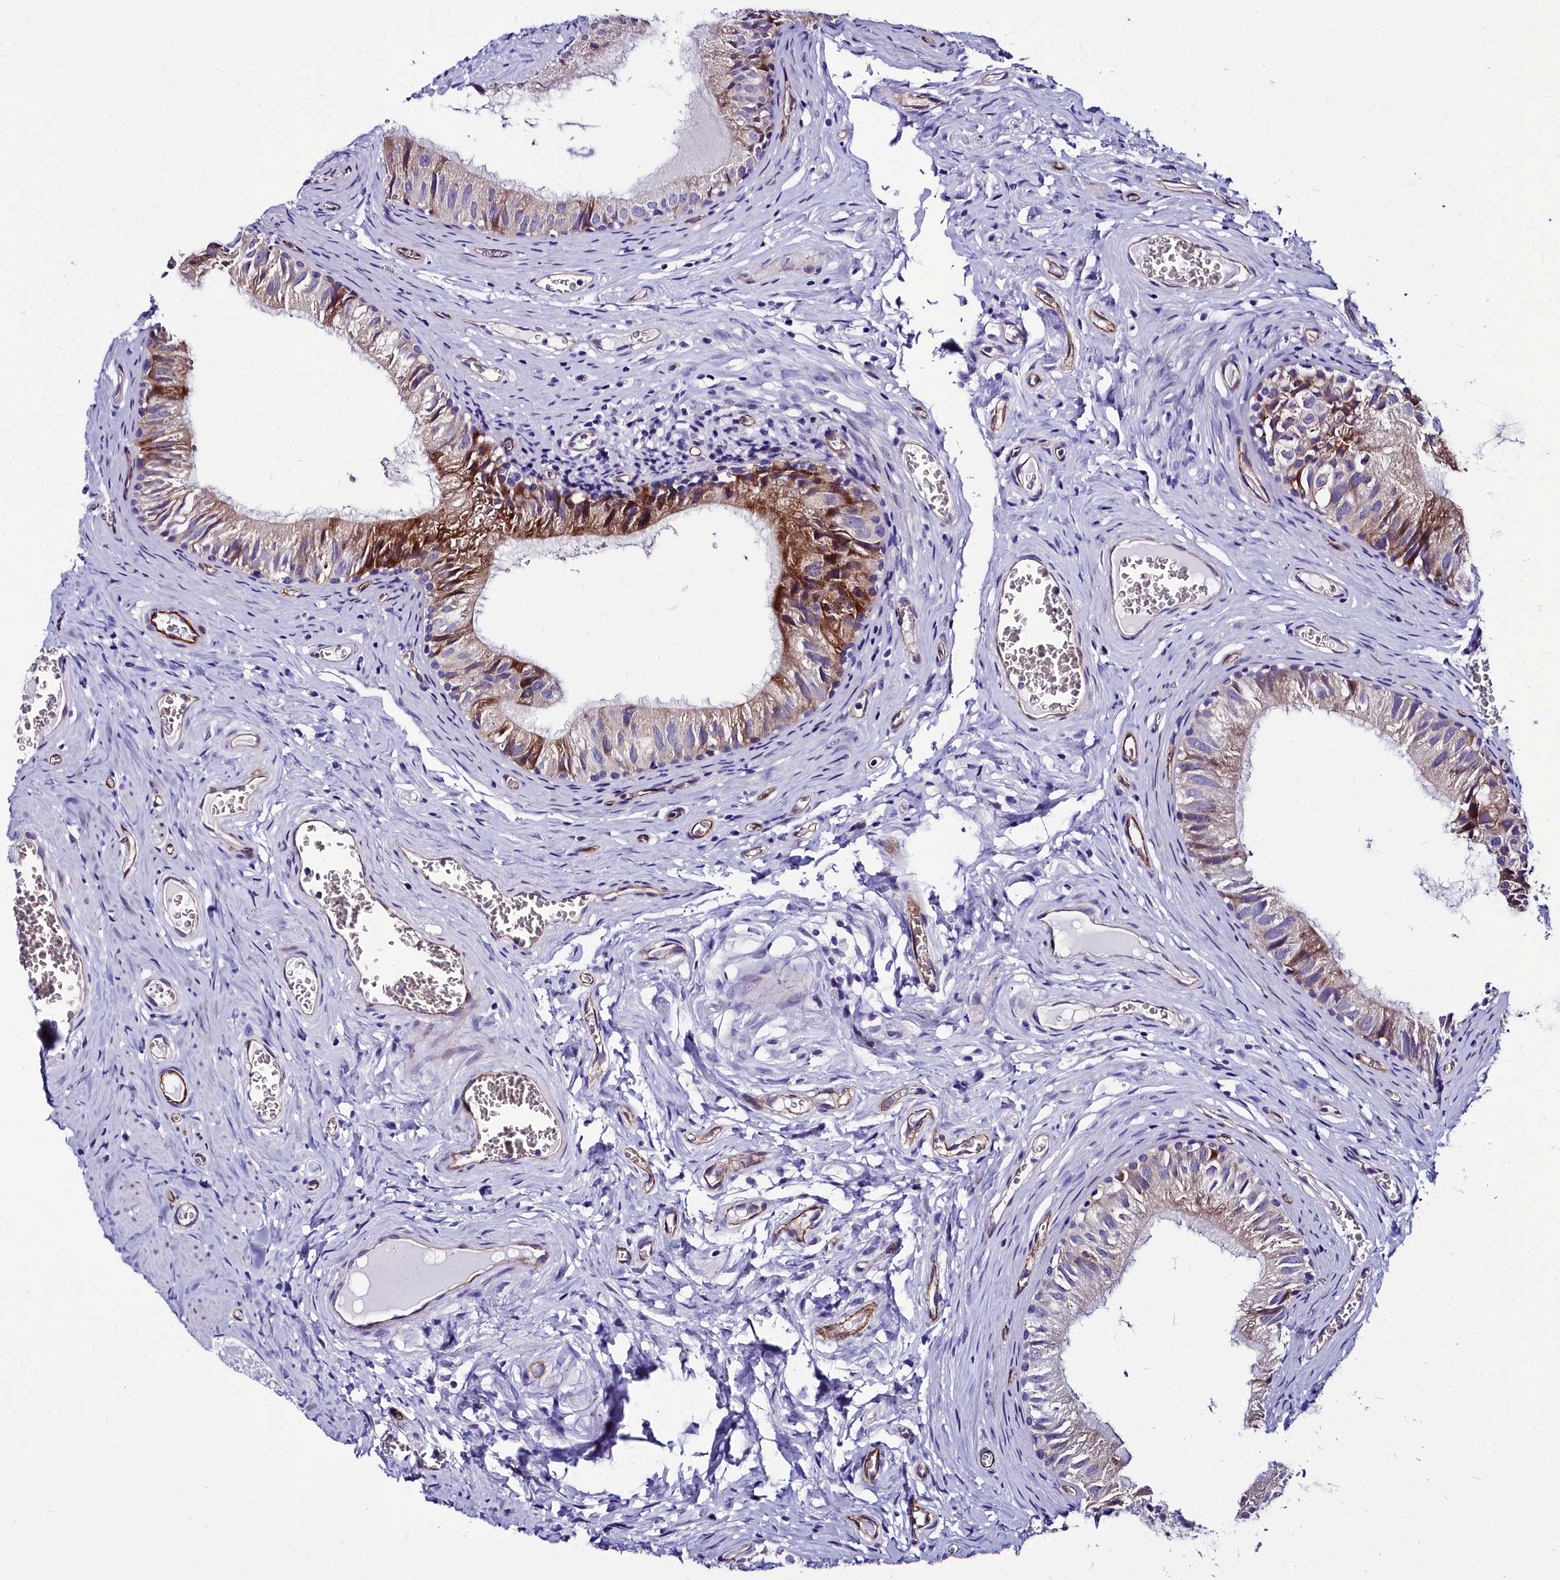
{"staining": {"intensity": "moderate", "quantity": "<25%", "location": "cytoplasmic/membranous"}, "tissue": "epididymis", "cell_type": "Glandular cells", "image_type": "normal", "snomed": [{"axis": "morphology", "description": "Normal tissue, NOS"}, {"axis": "topography", "description": "Epididymis"}], "caption": "Approximately <25% of glandular cells in normal human epididymis show moderate cytoplasmic/membranous protein expression as visualized by brown immunohistochemical staining.", "gene": "CYP4F11", "patient": {"sex": "male", "age": 42}}